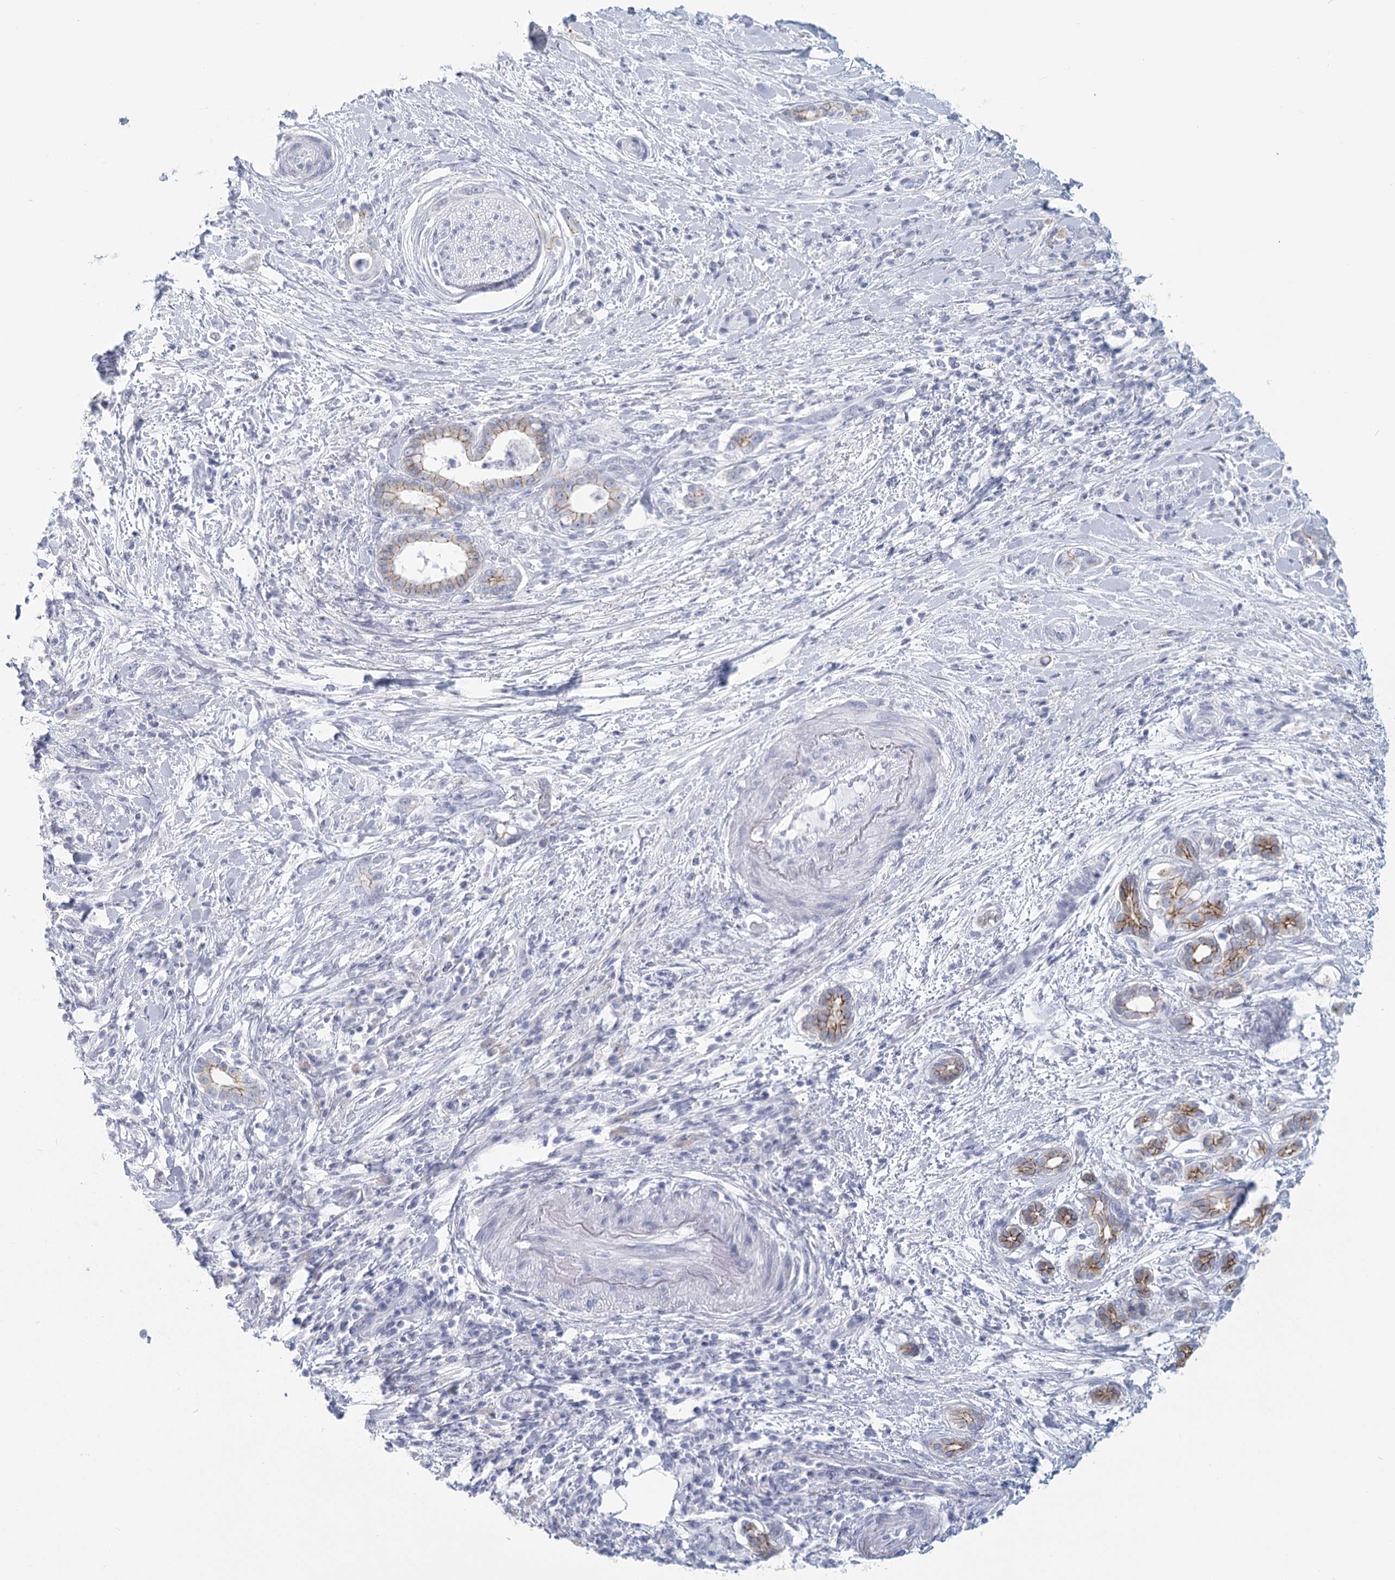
{"staining": {"intensity": "weak", "quantity": "25%-75%", "location": "cytoplasmic/membranous"}, "tissue": "pancreatic cancer", "cell_type": "Tumor cells", "image_type": "cancer", "snomed": [{"axis": "morphology", "description": "Adenocarcinoma, NOS"}, {"axis": "topography", "description": "Pancreas"}], "caption": "Immunohistochemical staining of pancreatic cancer reveals low levels of weak cytoplasmic/membranous expression in approximately 25%-75% of tumor cells.", "gene": "WNT8B", "patient": {"sex": "female", "age": 55}}